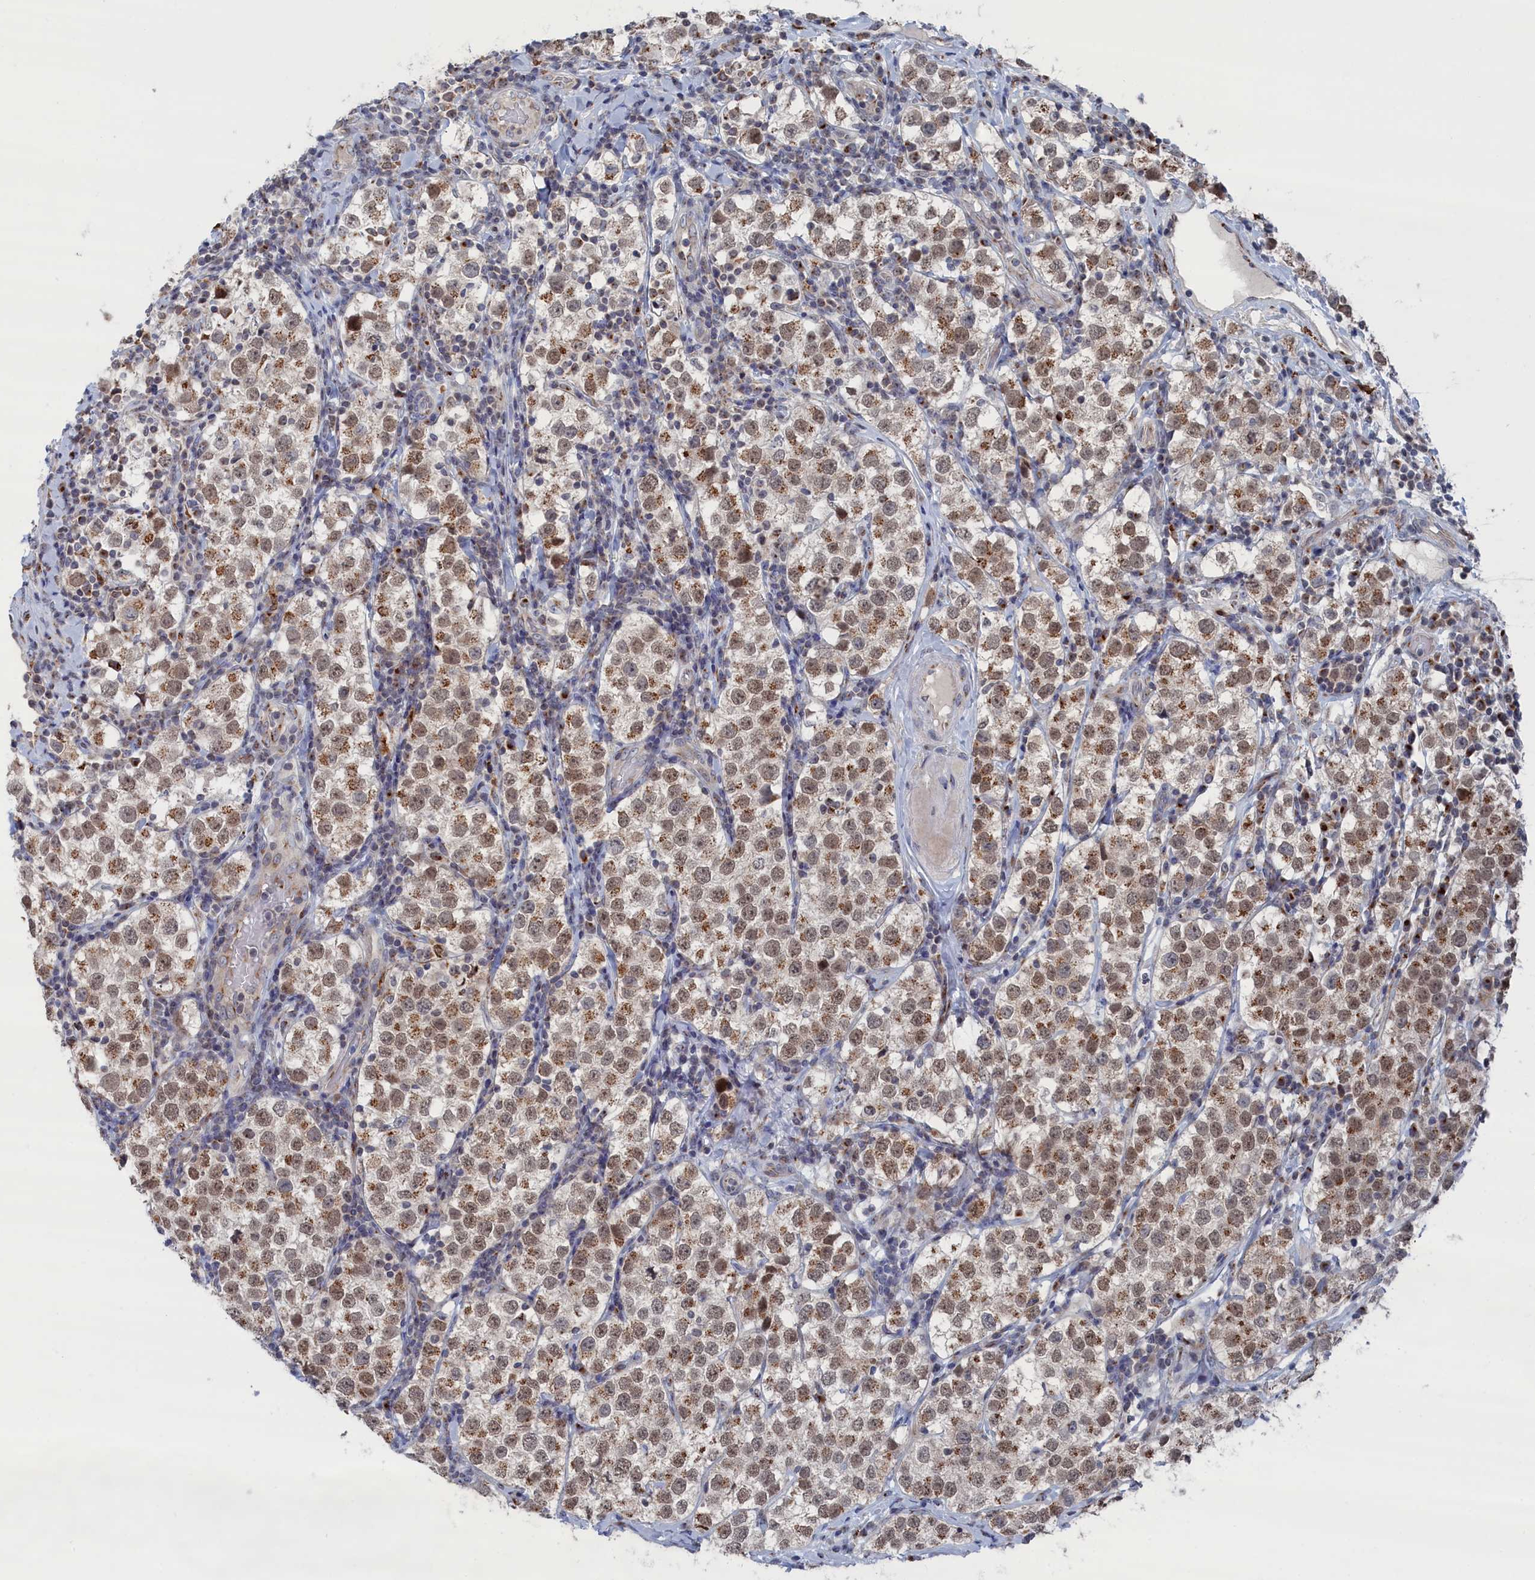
{"staining": {"intensity": "moderate", "quantity": ">75%", "location": "nuclear"}, "tissue": "testis cancer", "cell_type": "Tumor cells", "image_type": "cancer", "snomed": [{"axis": "morphology", "description": "Seminoma, NOS"}, {"axis": "topography", "description": "Testis"}], "caption": "Immunohistochemical staining of human testis cancer (seminoma) displays moderate nuclear protein staining in approximately >75% of tumor cells.", "gene": "IRX1", "patient": {"sex": "male", "age": 34}}